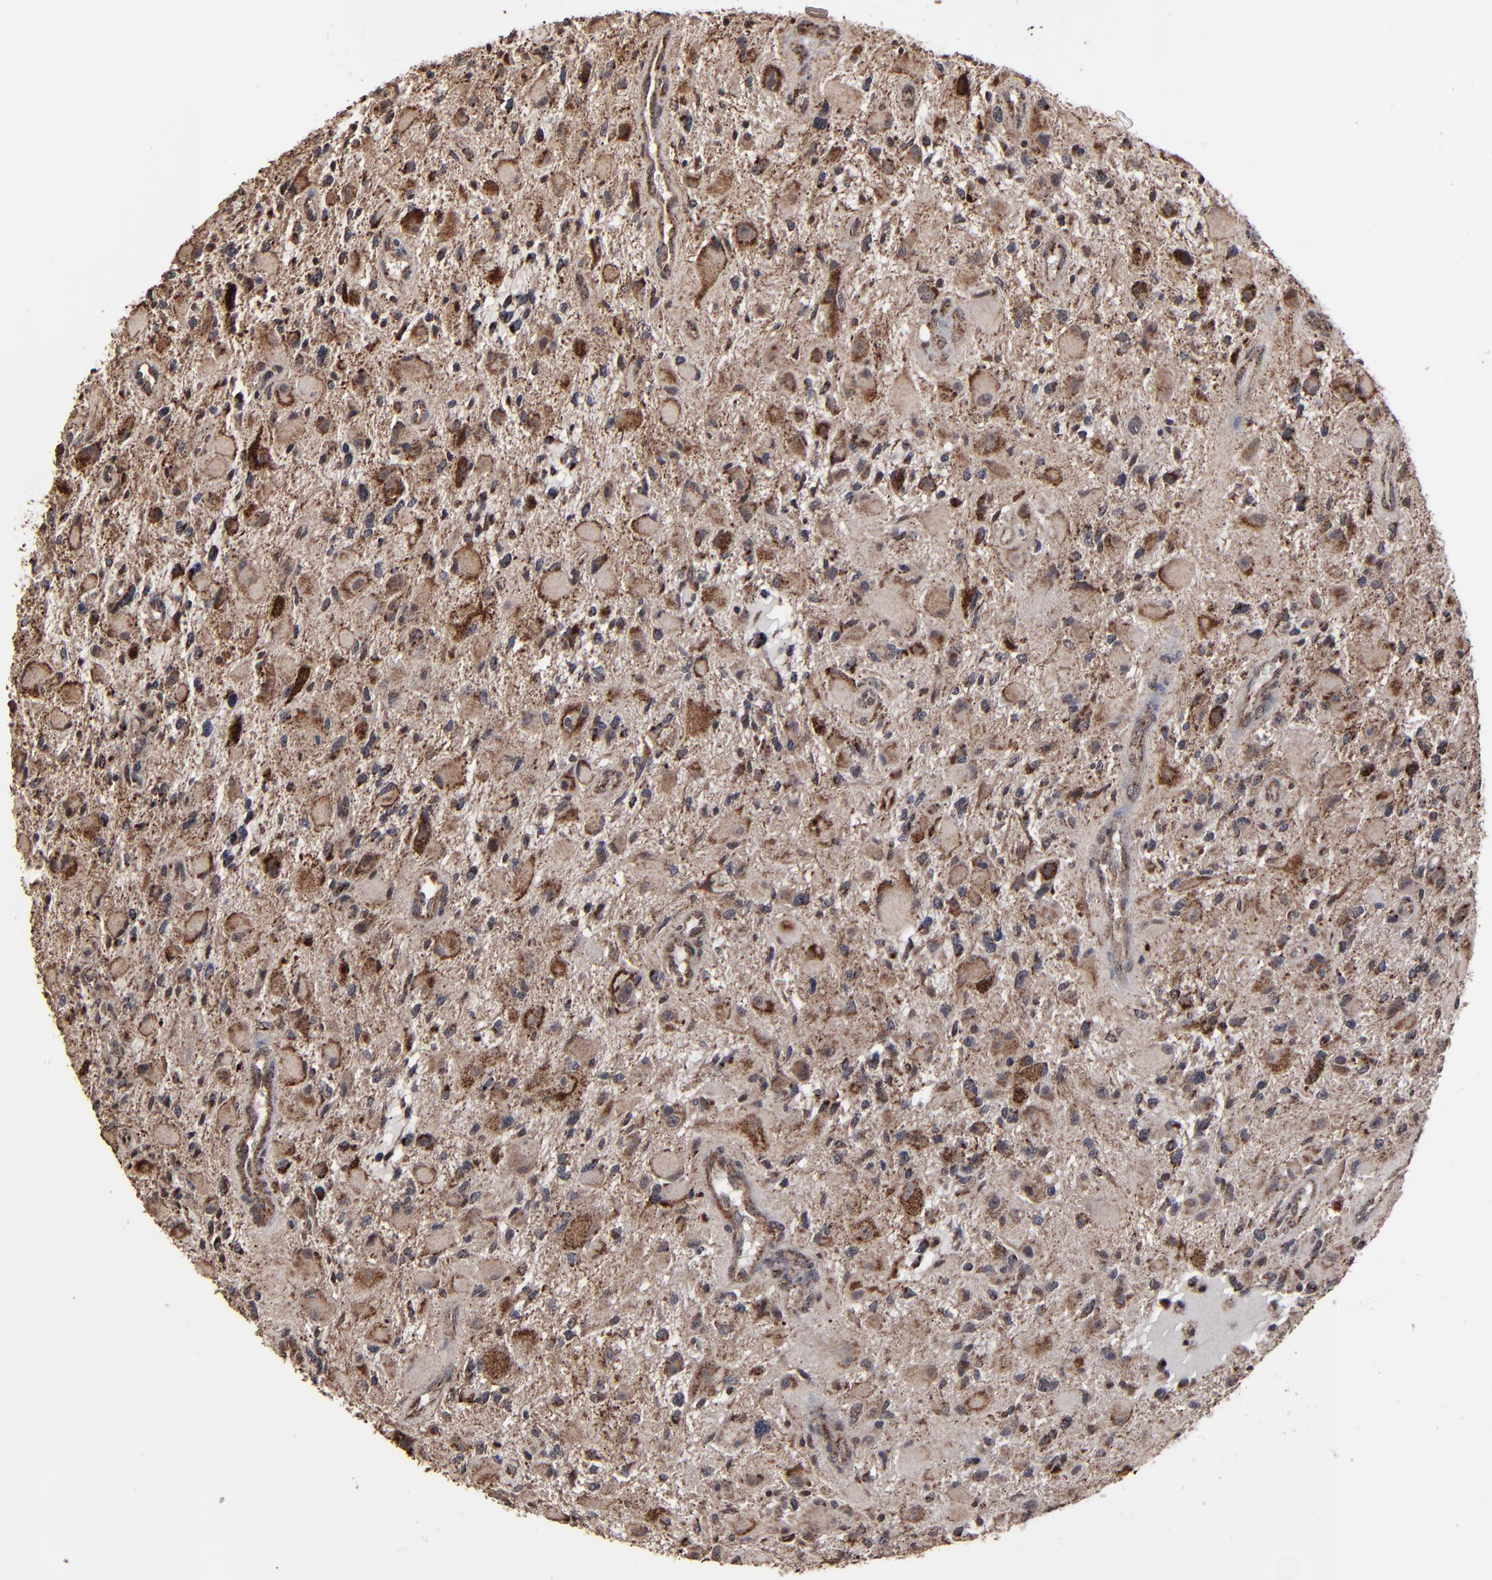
{"staining": {"intensity": "moderate", "quantity": ">75%", "location": "cytoplasmic/membranous"}, "tissue": "glioma", "cell_type": "Tumor cells", "image_type": "cancer", "snomed": [{"axis": "morphology", "description": "Glioma, malignant, High grade"}, {"axis": "topography", "description": "Brain"}], "caption": "Approximately >75% of tumor cells in malignant high-grade glioma show moderate cytoplasmic/membranous protein expression as visualized by brown immunohistochemical staining.", "gene": "BNIP3", "patient": {"sex": "female", "age": 60}}